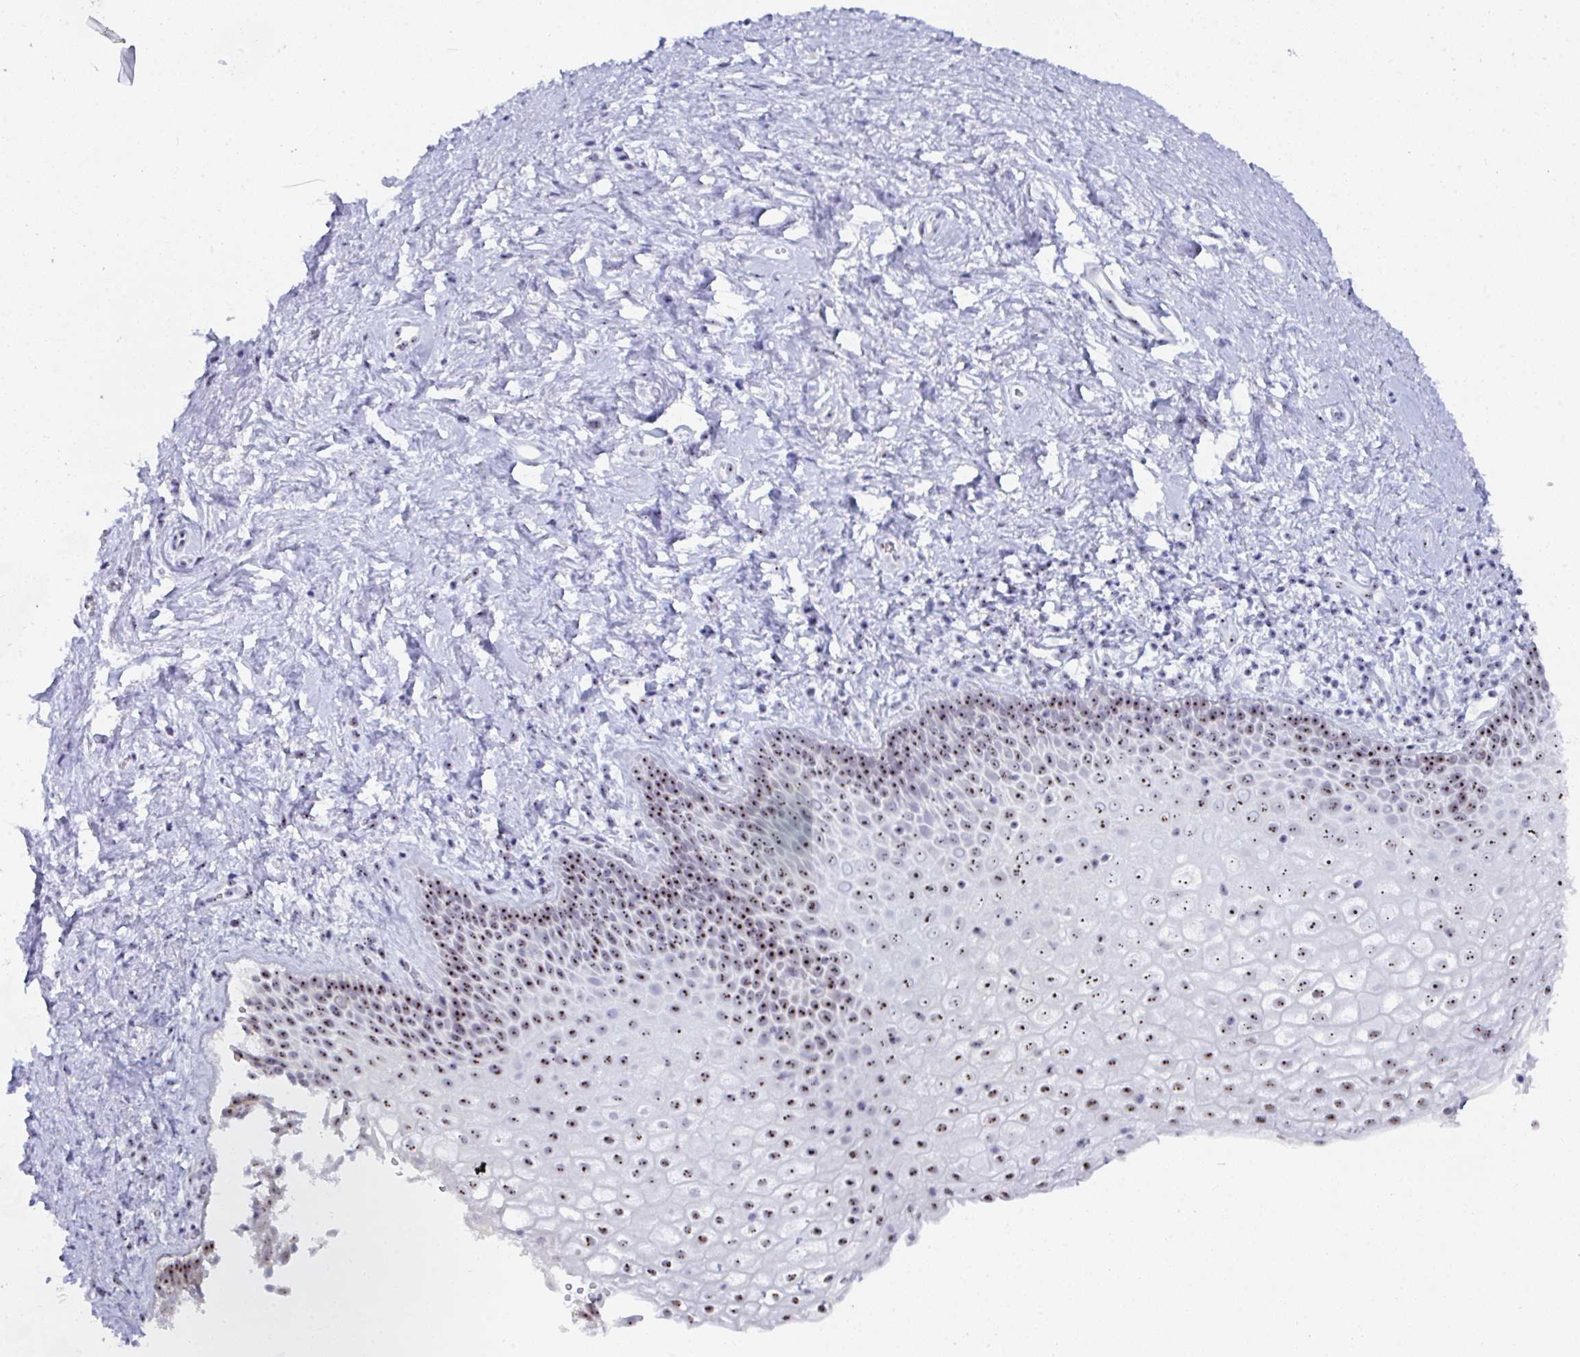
{"staining": {"intensity": "moderate", "quantity": ">75%", "location": "nuclear"}, "tissue": "vagina", "cell_type": "Squamous epithelial cells", "image_type": "normal", "snomed": [{"axis": "morphology", "description": "Normal tissue, NOS"}, {"axis": "topography", "description": "Vagina"}], "caption": "Immunohistochemical staining of normal vagina displays >75% levels of moderate nuclear protein positivity in about >75% of squamous epithelial cells.", "gene": "NOP10", "patient": {"sex": "female", "age": 61}}